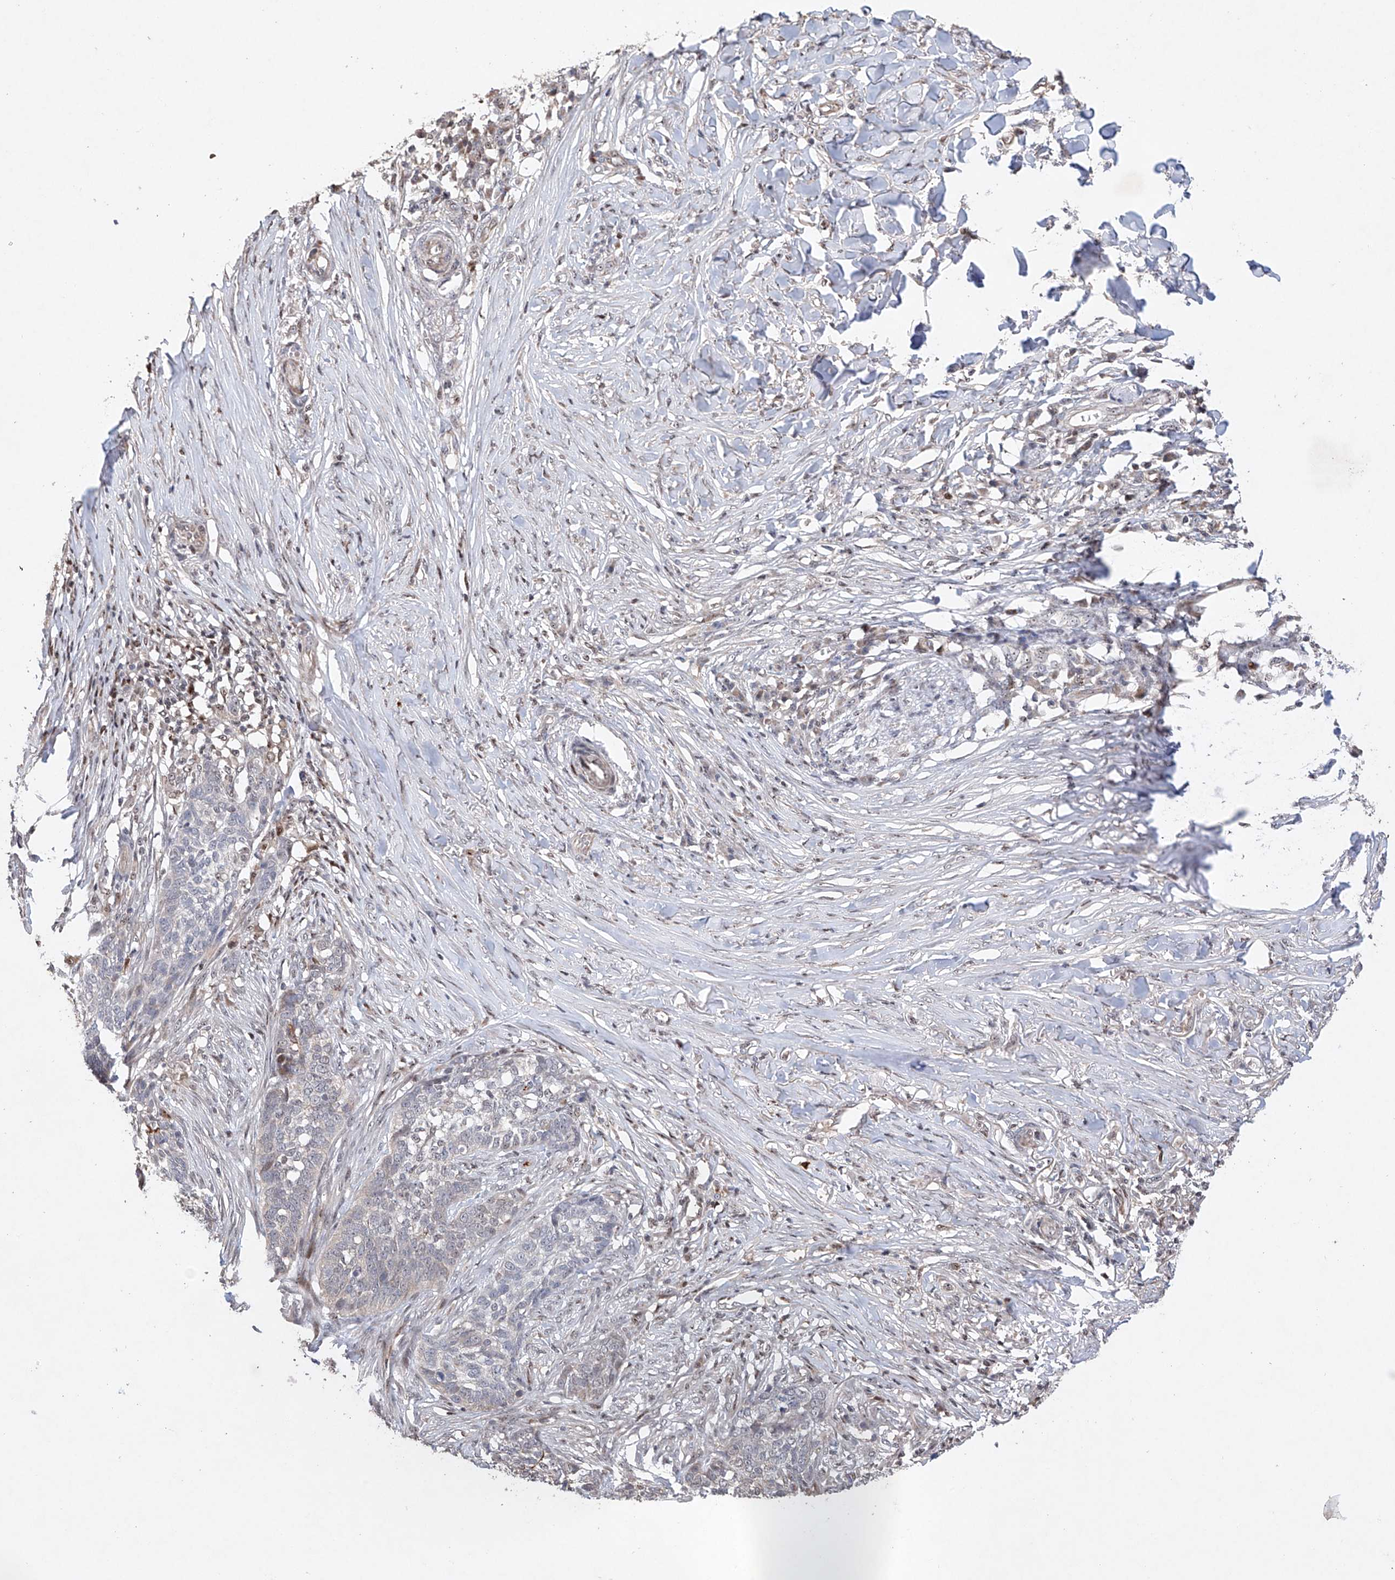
{"staining": {"intensity": "weak", "quantity": "<25%", "location": "cytoplasmic/membranous"}, "tissue": "skin cancer", "cell_type": "Tumor cells", "image_type": "cancer", "snomed": [{"axis": "morphology", "description": "Basal cell carcinoma"}, {"axis": "topography", "description": "Skin"}], "caption": "High power microscopy micrograph of an immunohistochemistry (IHC) micrograph of skin cancer (basal cell carcinoma), revealing no significant staining in tumor cells.", "gene": "AFG1L", "patient": {"sex": "male", "age": 85}}